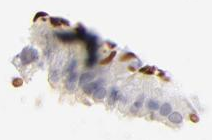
{"staining": {"intensity": "negative", "quantity": "none", "location": "none"}, "tissue": "duodenum", "cell_type": "Glandular cells", "image_type": "normal", "snomed": [{"axis": "morphology", "description": "Normal tissue, NOS"}, {"axis": "topography", "description": "Duodenum"}], "caption": "Immunohistochemistry (IHC) of benign human duodenum displays no staining in glandular cells. (Stains: DAB (3,3'-diaminobenzidine) IHC with hematoxylin counter stain, Microscopy: brightfield microscopy at high magnification).", "gene": "SPTB", "patient": {"sex": "male", "age": 50}}